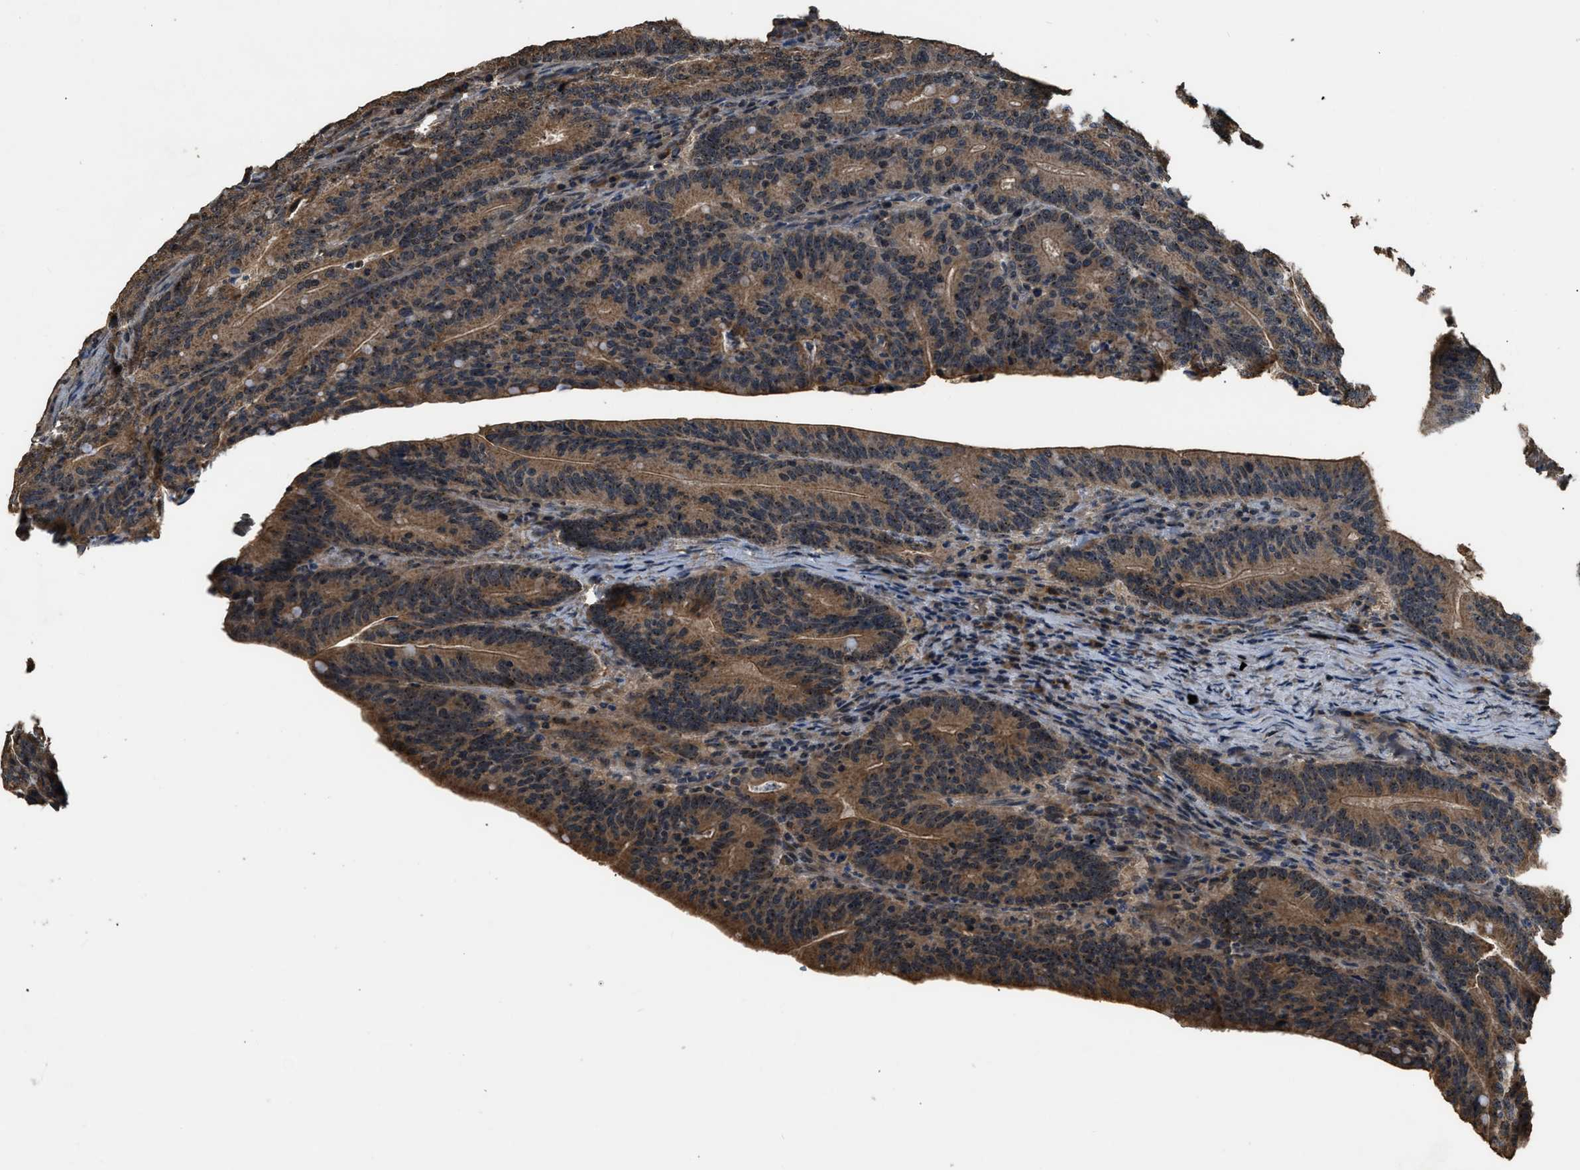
{"staining": {"intensity": "moderate", "quantity": ">75%", "location": "cytoplasmic/membranous,nuclear"}, "tissue": "colorectal cancer", "cell_type": "Tumor cells", "image_type": "cancer", "snomed": [{"axis": "morphology", "description": "Adenocarcinoma, NOS"}, {"axis": "topography", "description": "Colon"}], "caption": "A photomicrograph of adenocarcinoma (colorectal) stained for a protein demonstrates moderate cytoplasmic/membranous and nuclear brown staining in tumor cells.", "gene": "DENND6B", "patient": {"sex": "female", "age": 66}}